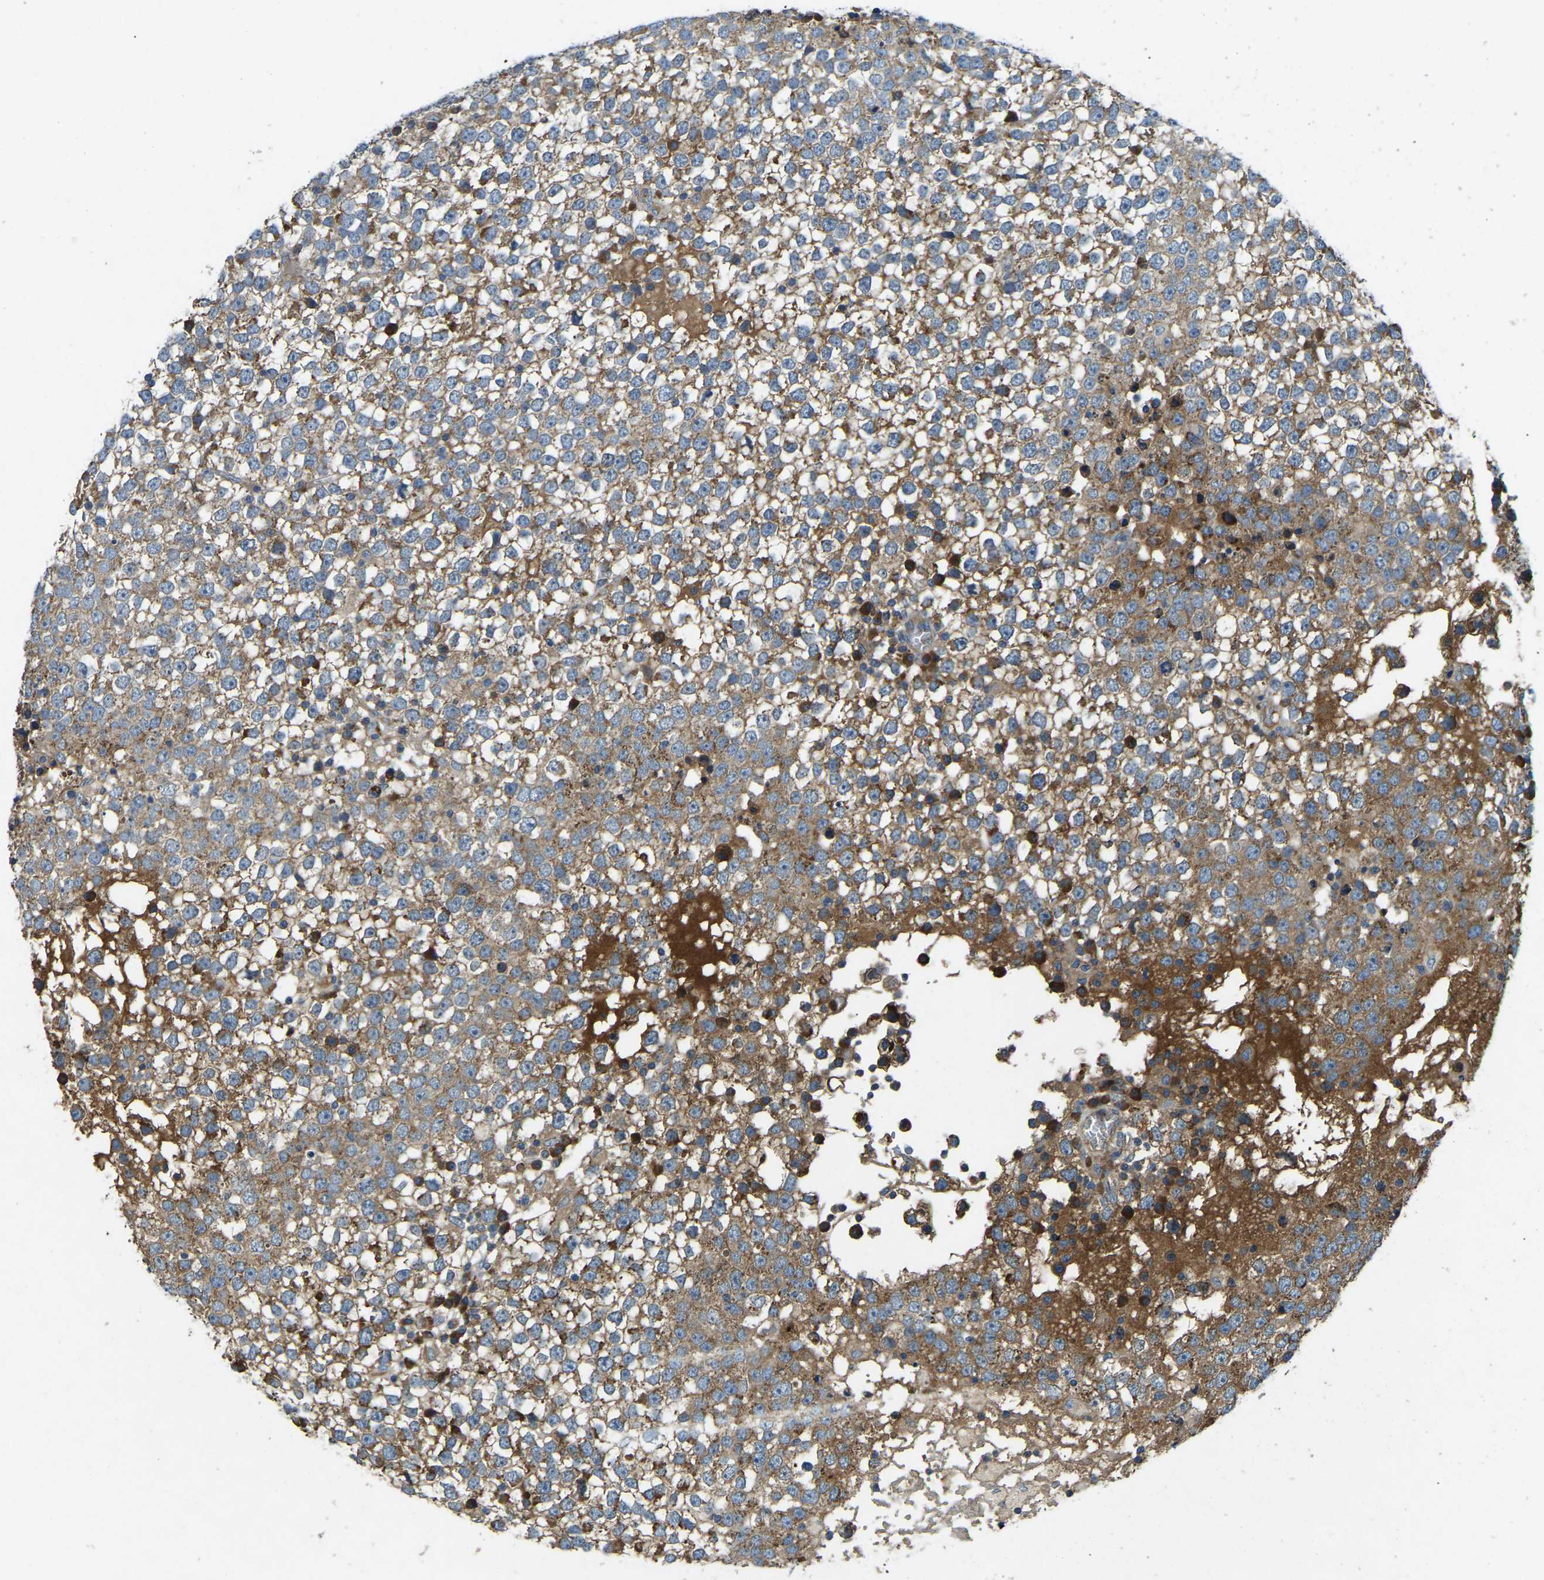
{"staining": {"intensity": "moderate", "quantity": ">75%", "location": "cytoplasmic/membranous"}, "tissue": "testis cancer", "cell_type": "Tumor cells", "image_type": "cancer", "snomed": [{"axis": "morphology", "description": "Seminoma, NOS"}, {"axis": "topography", "description": "Testis"}], "caption": "Immunohistochemical staining of testis cancer (seminoma) demonstrates moderate cytoplasmic/membranous protein expression in about >75% of tumor cells.", "gene": "ATP8B1", "patient": {"sex": "male", "age": 65}}